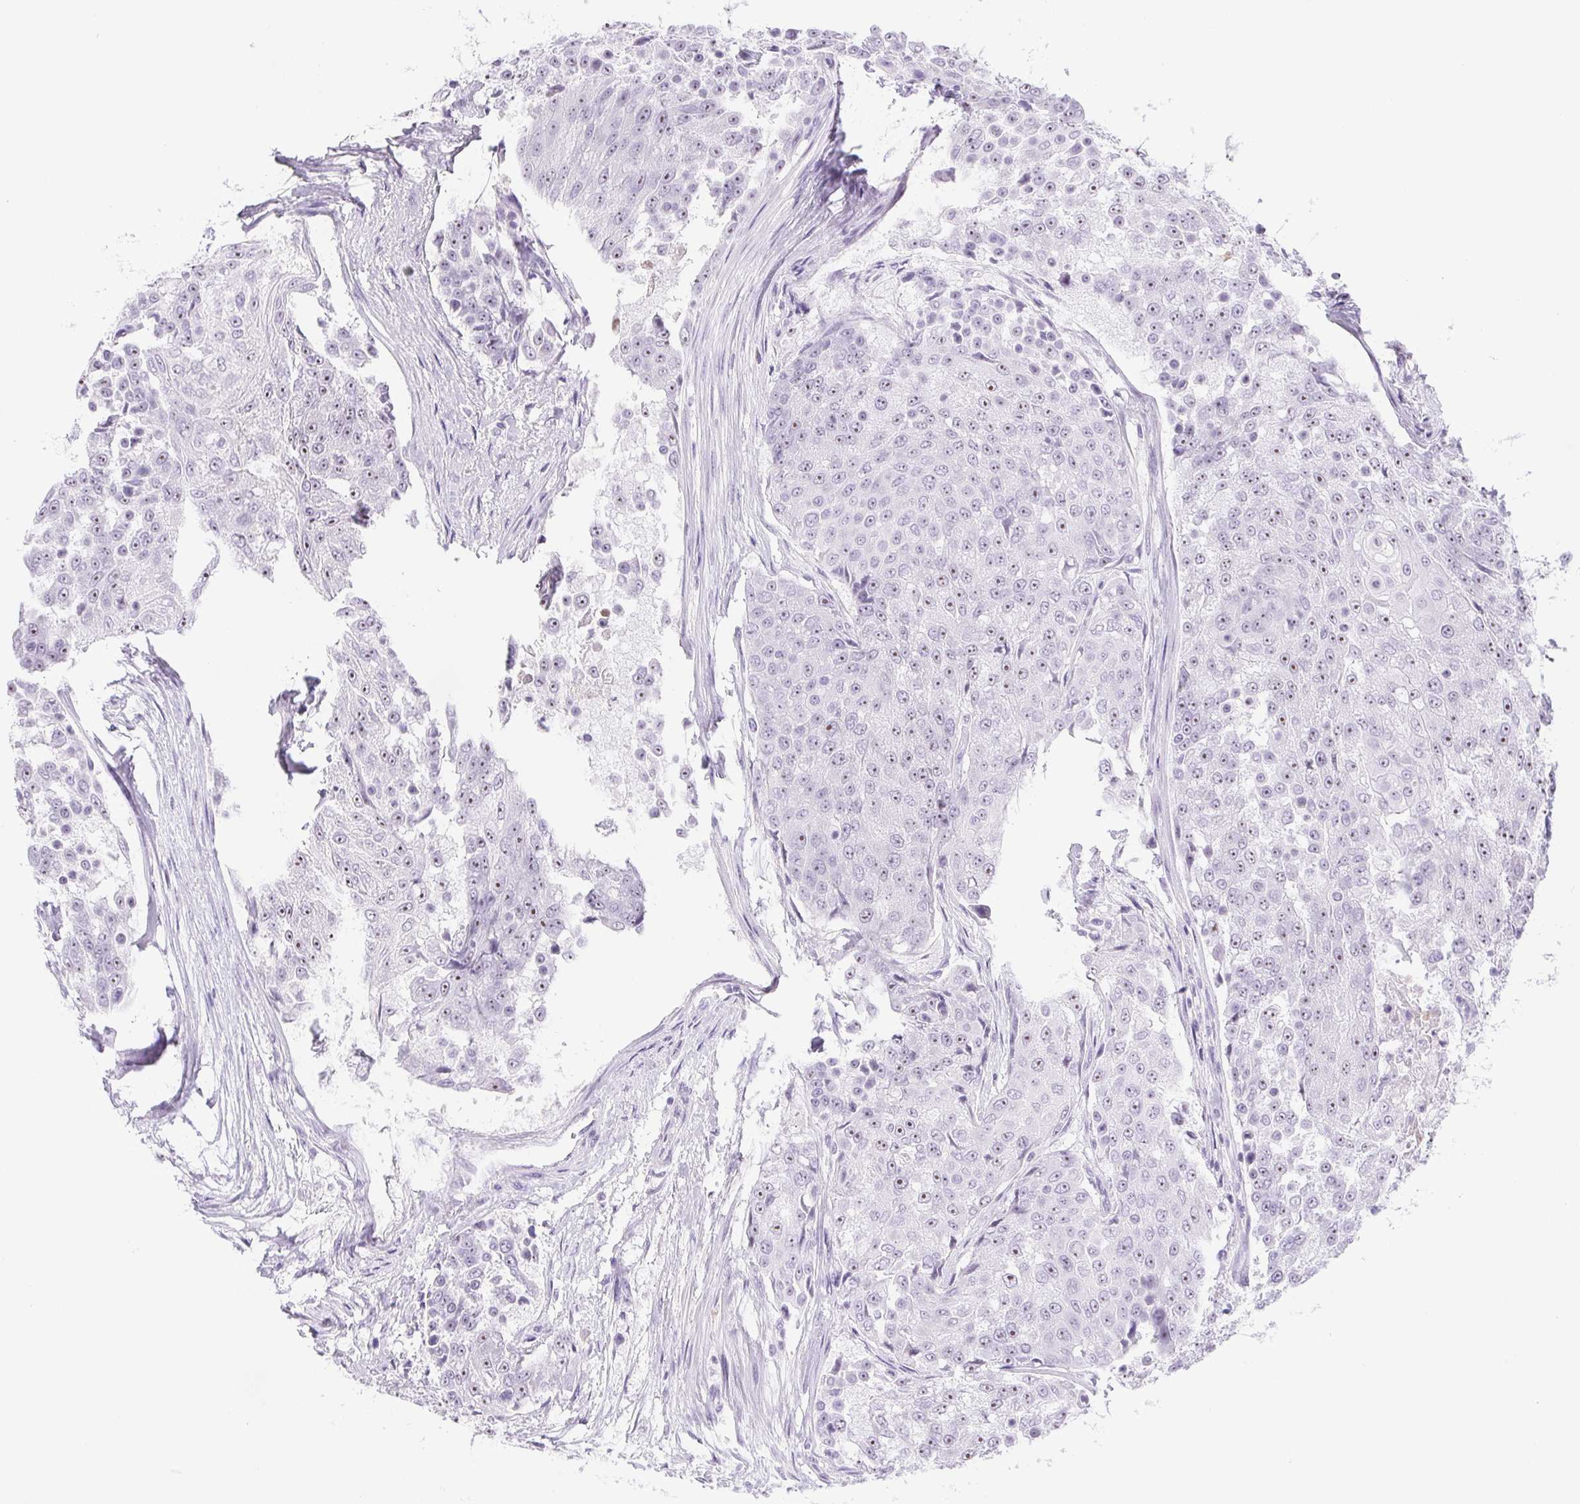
{"staining": {"intensity": "moderate", "quantity": "25%-75%", "location": "nuclear"}, "tissue": "urothelial cancer", "cell_type": "Tumor cells", "image_type": "cancer", "snomed": [{"axis": "morphology", "description": "Urothelial carcinoma, High grade"}, {"axis": "topography", "description": "Urinary bladder"}], "caption": "DAB immunohistochemical staining of urothelial carcinoma (high-grade) displays moderate nuclear protein positivity in approximately 25%-75% of tumor cells.", "gene": "ST8SIA3", "patient": {"sex": "female", "age": 63}}